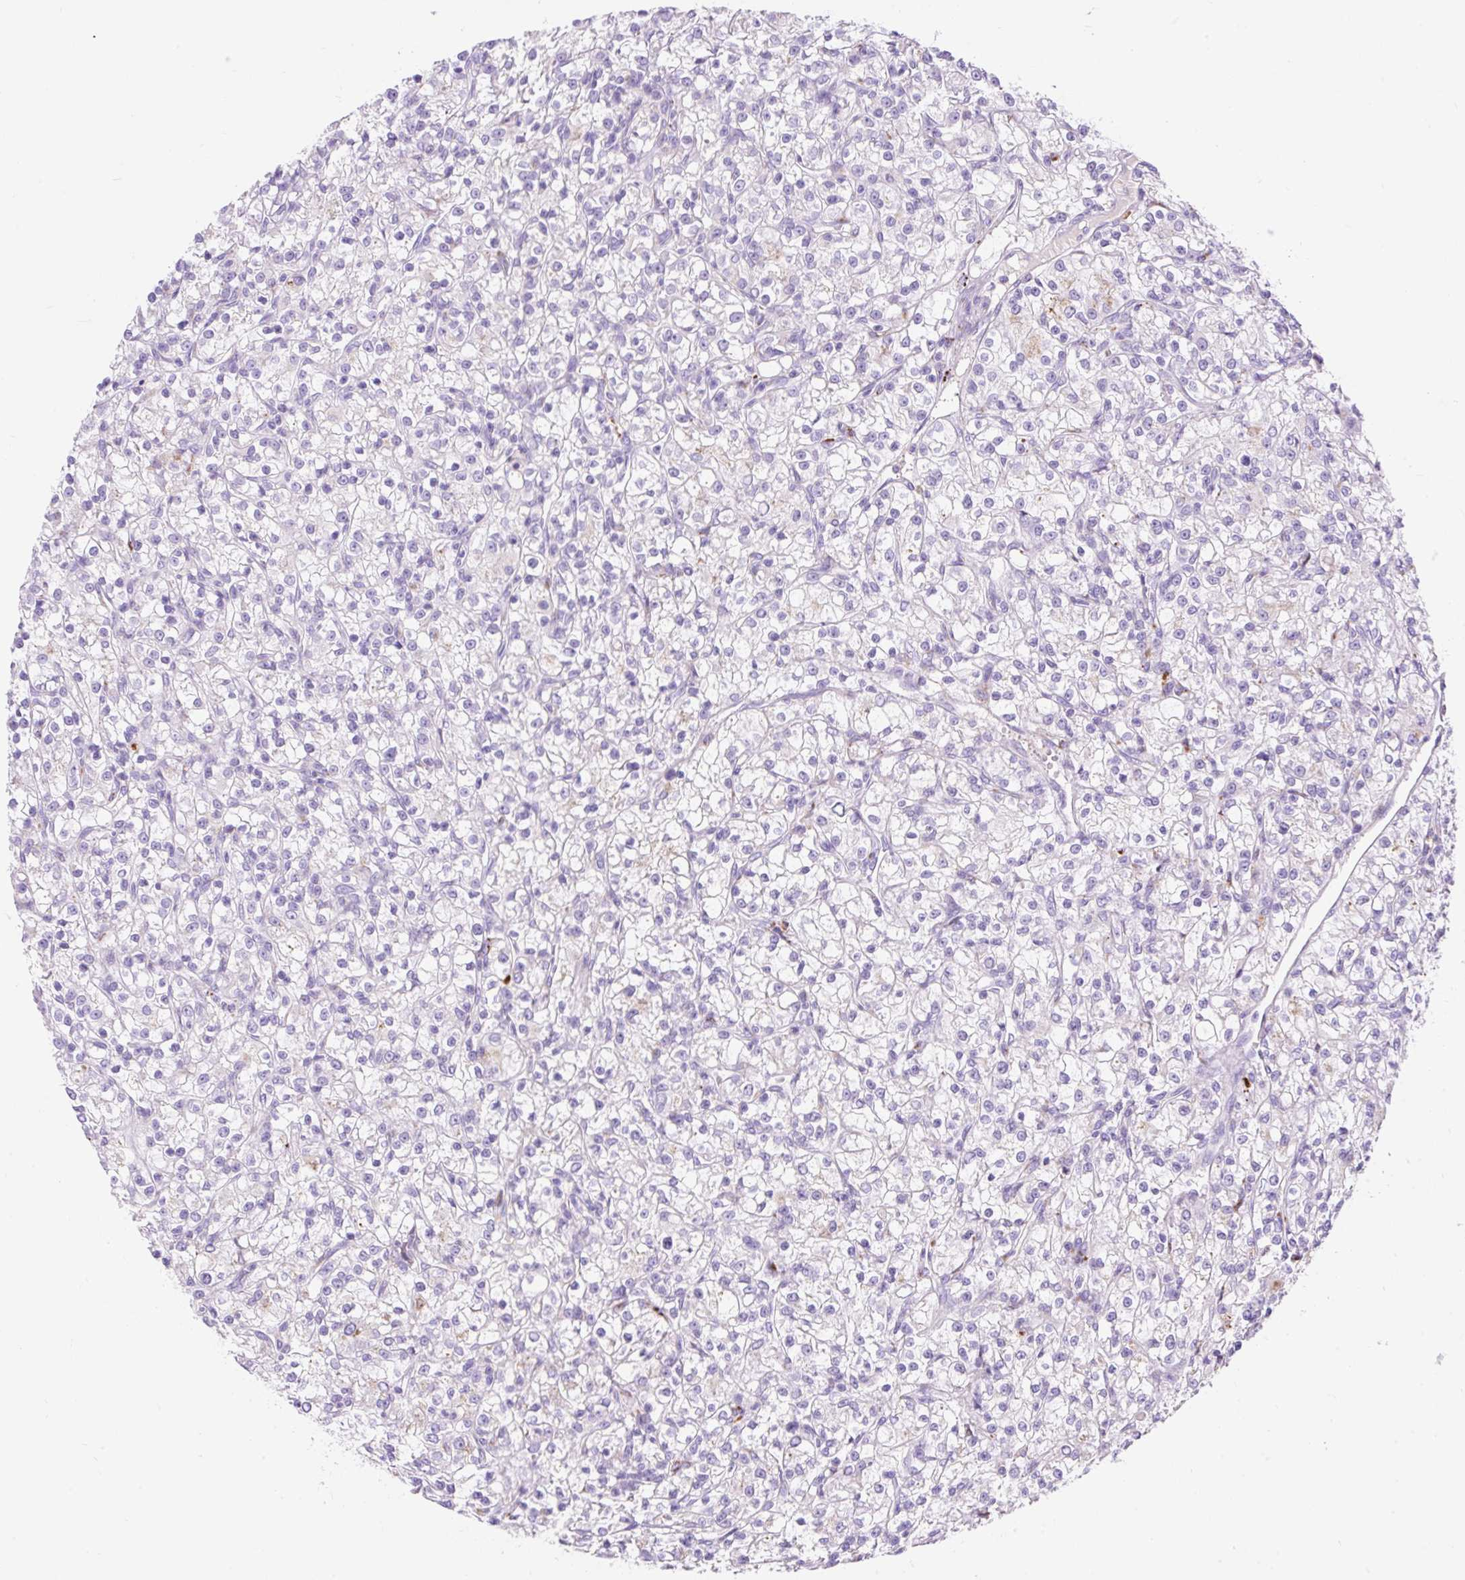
{"staining": {"intensity": "negative", "quantity": "none", "location": "none"}, "tissue": "renal cancer", "cell_type": "Tumor cells", "image_type": "cancer", "snomed": [{"axis": "morphology", "description": "Adenocarcinoma, NOS"}, {"axis": "topography", "description": "Kidney"}], "caption": "Photomicrograph shows no protein positivity in tumor cells of renal cancer tissue.", "gene": "HEXB", "patient": {"sex": "female", "age": 59}}